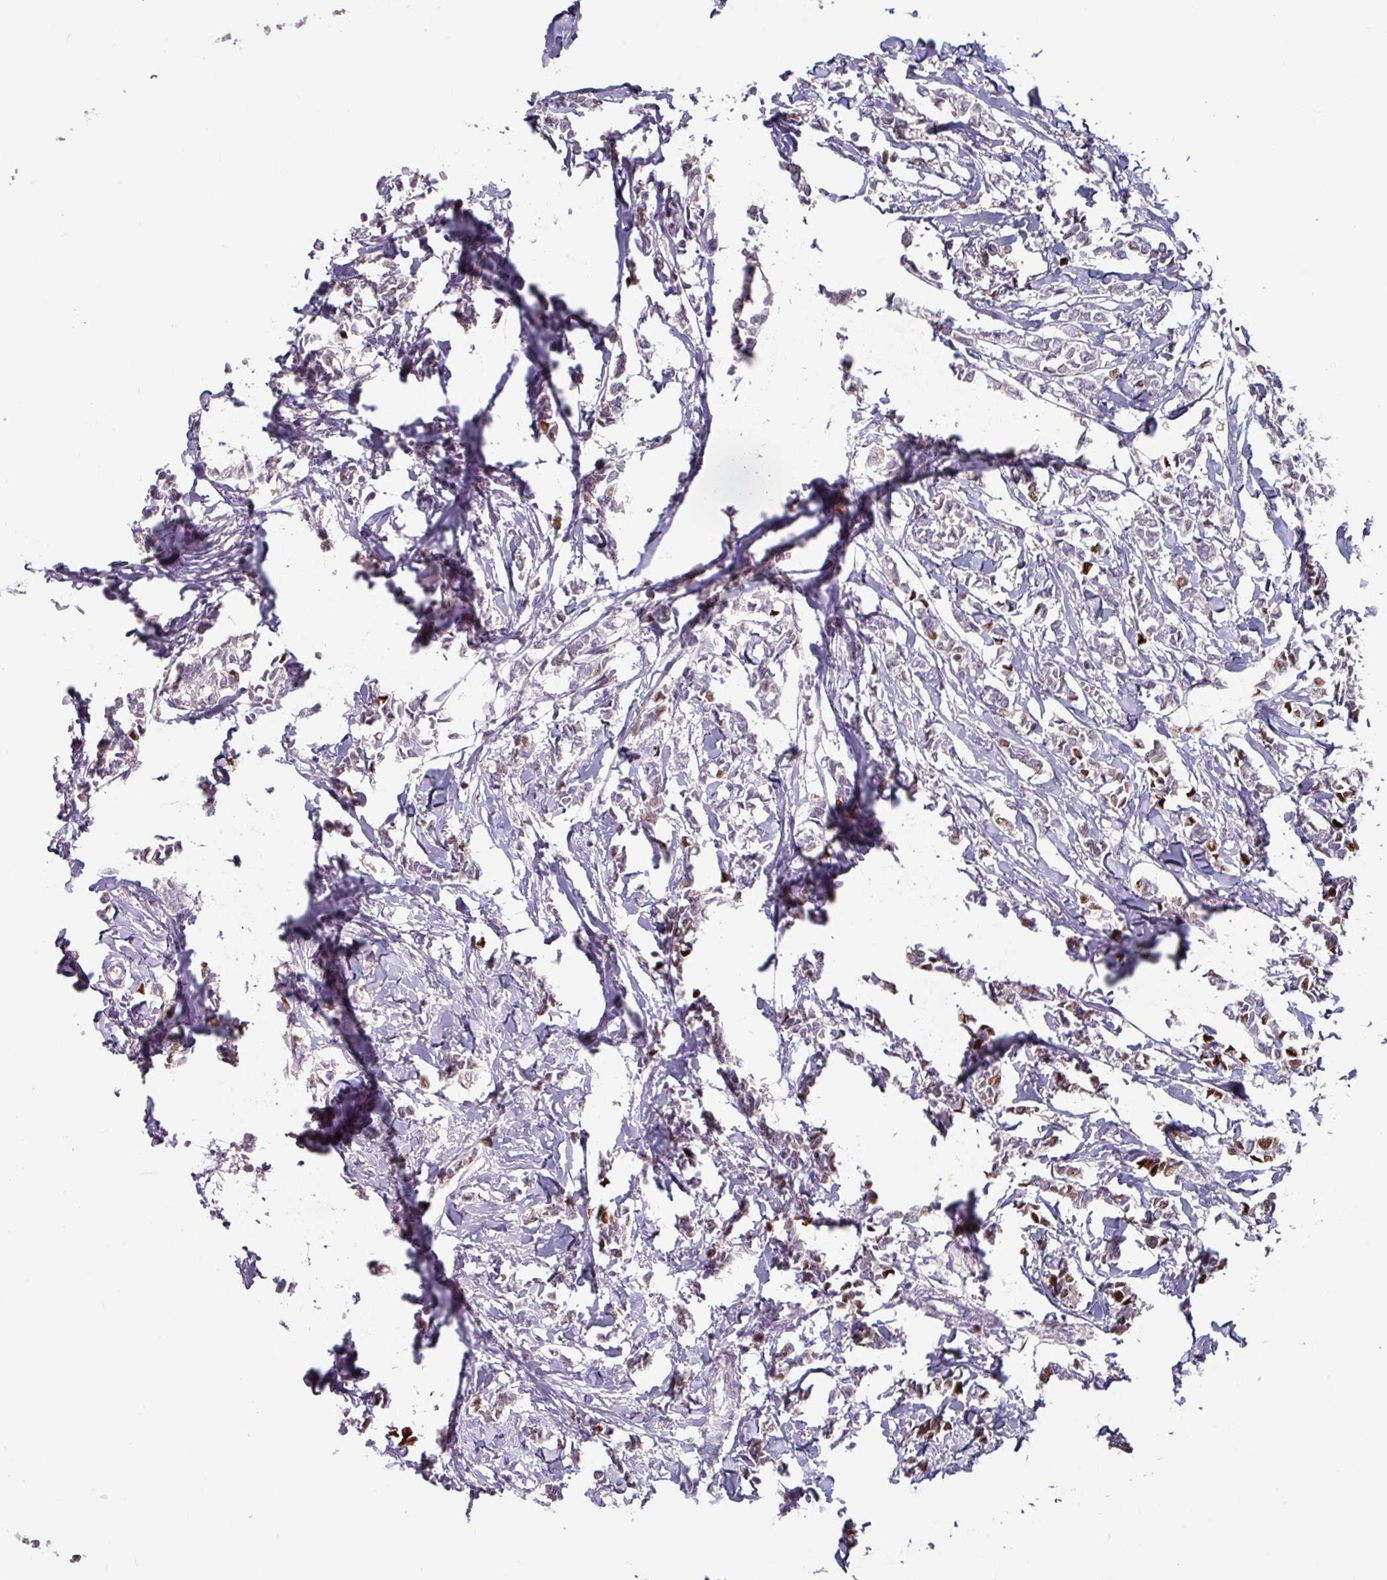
{"staining": {"intensity": "moderate", "quantity": "<25%", "location": "nuclear"}, "tissue": "breast cancer", "cell_type": "Tumor cells", "image_type": "cancer", "snomed": [{"axis": "morphology", "description": "Duct carcinoma"}, {"axis": "topography", "description": "Breast"}], "caption": "Breast infiltrating ductal carcinoma stained with a brown dye demonstrates moderate nuclear positive expression in approximately <25% of tumor cells.", "gene": "ZBTB6", "patient": {"sex": "female", "age": 41}}